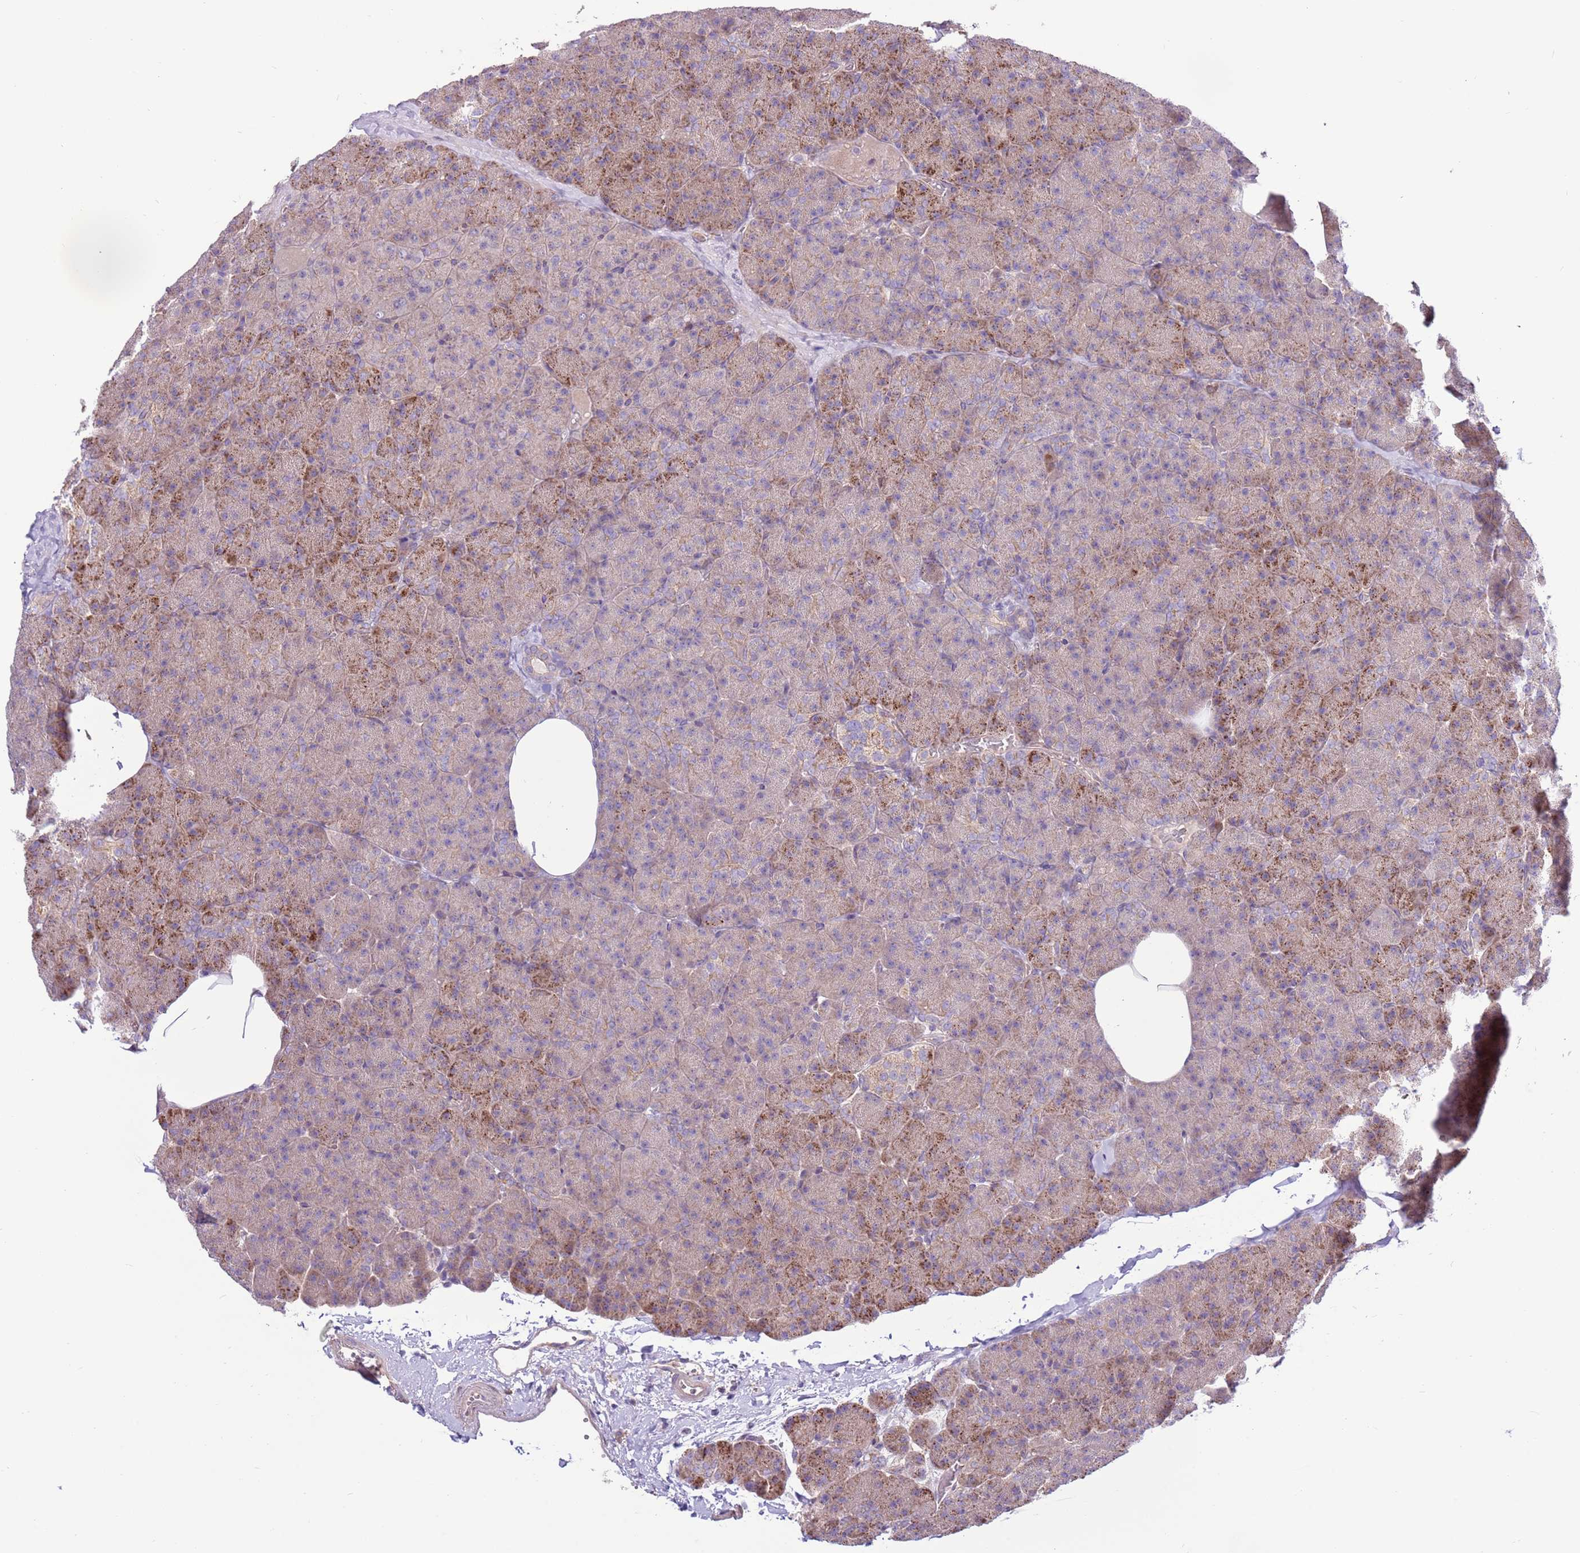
{"staining": {"intensity": "moderate", "quantity": "25%-75%", "location": "cytoplasmic/membranous"}, "tissue": "pancreas", "cell_type": "Exocrine glandular cells", "image_type": "normal", "snomed": [{"axis": "morphology", "description": "Normal tissue, NOS"}, {"axis": "morphology", "description": "Carcinoid, malignant, NOS"}, {"axis": "topography", "description": "Pancreas"}], "caption": "The photomicrograph reveals a brown stain indicating the presence of a protein in the cytoplasmic/membranous of exocrine glandular cells in pancreas.", "gene": "EVA1B", "patient": {"sex": "female", "age": 35}}